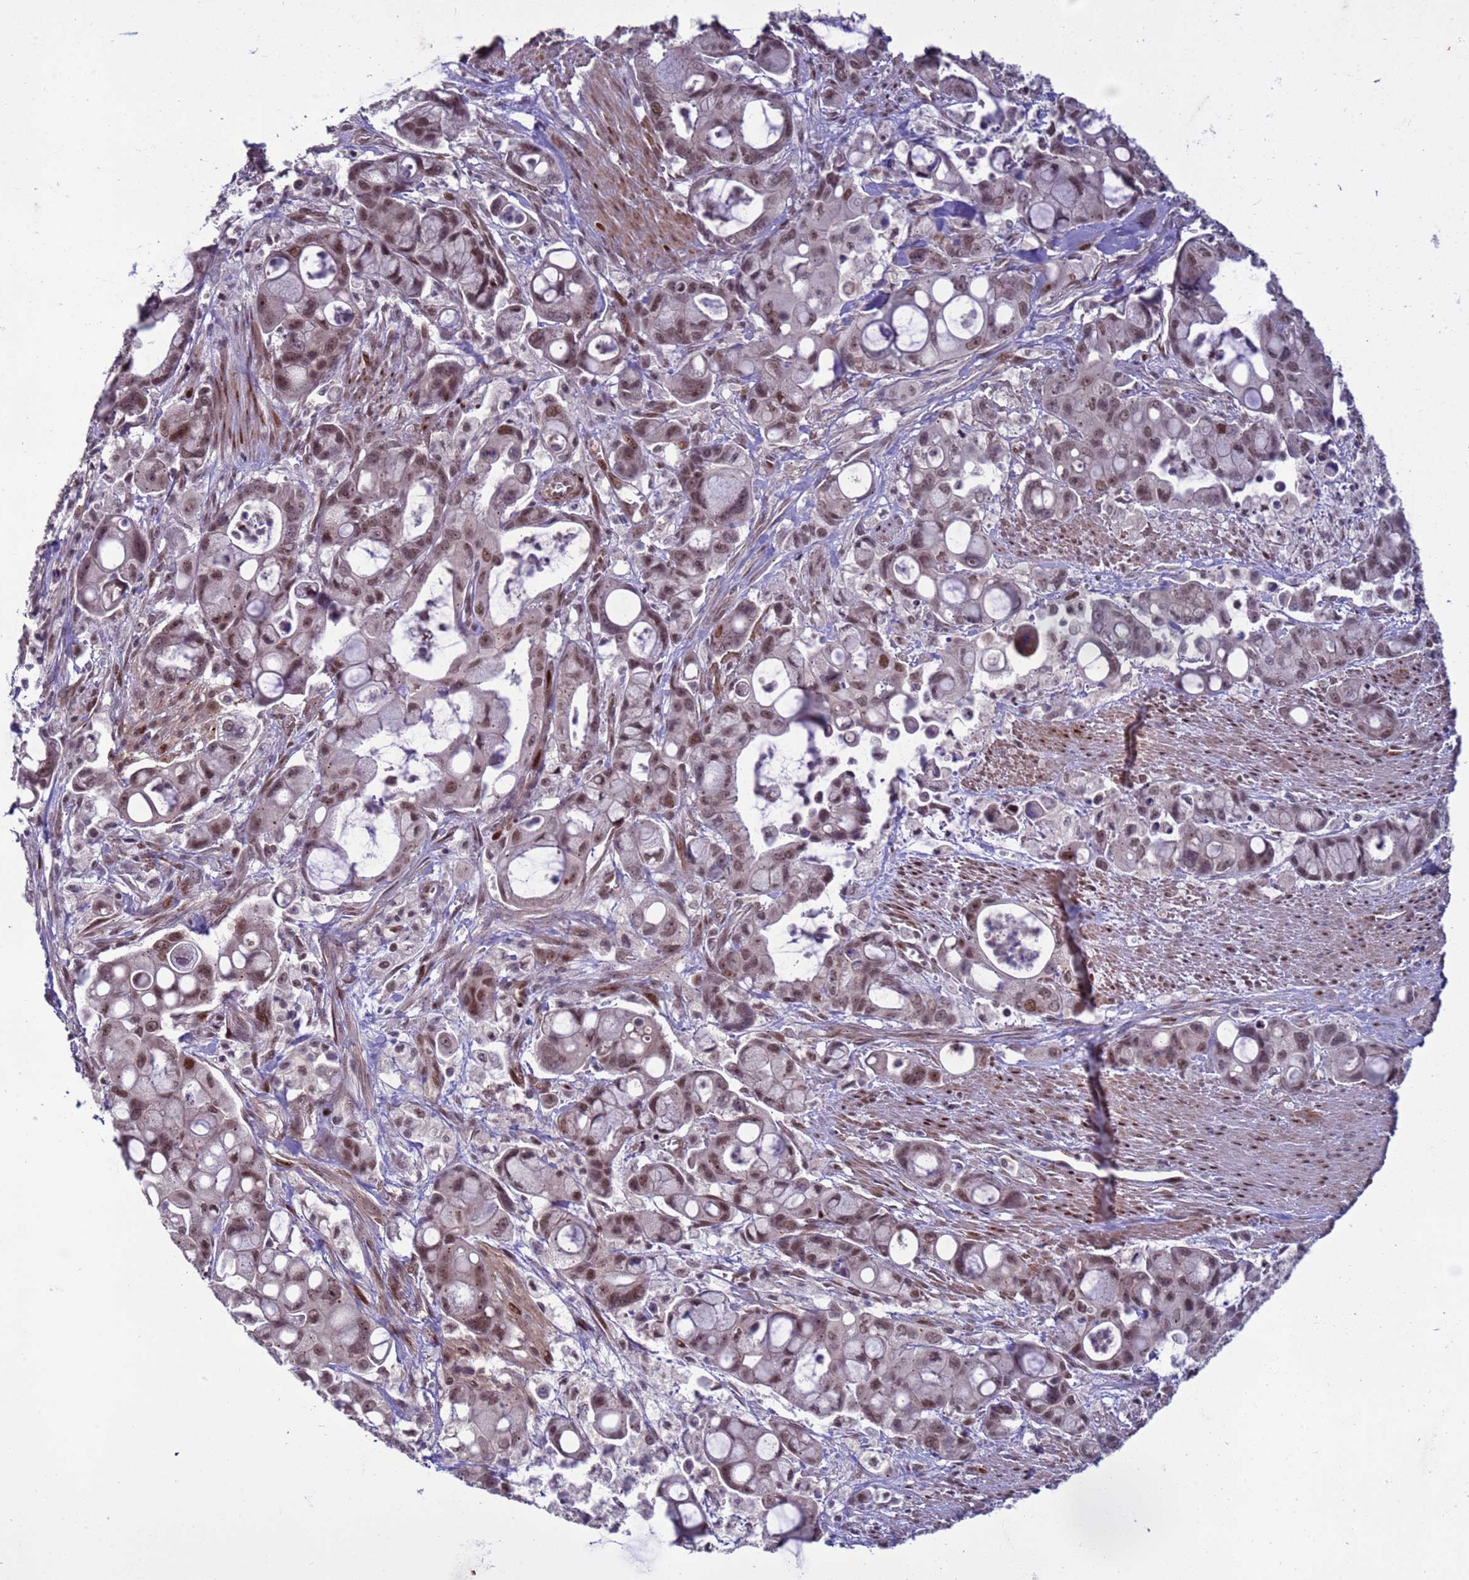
{"staining": {"intensity": "moderate", "quantity": ">75%", "location": "nuclear"}, "tissue": "pancreatic cancer", "cell_type": "Tumor cells", "image_type": "cancer", "snomed": [{"axis": "morphology", "description": "Adenocarcinoma, NOS"}, {"axis": "topography", "description": "Pancreas"}], "caption": "Pancreatic cancer (adenocarcinoma) stained with immunohistochemistry (IHC) displays moderate nuclear positivity in approximately >75% of tumor cells.", "gene": "SHC3", "patient": {"sex": "male", "age": 68}}